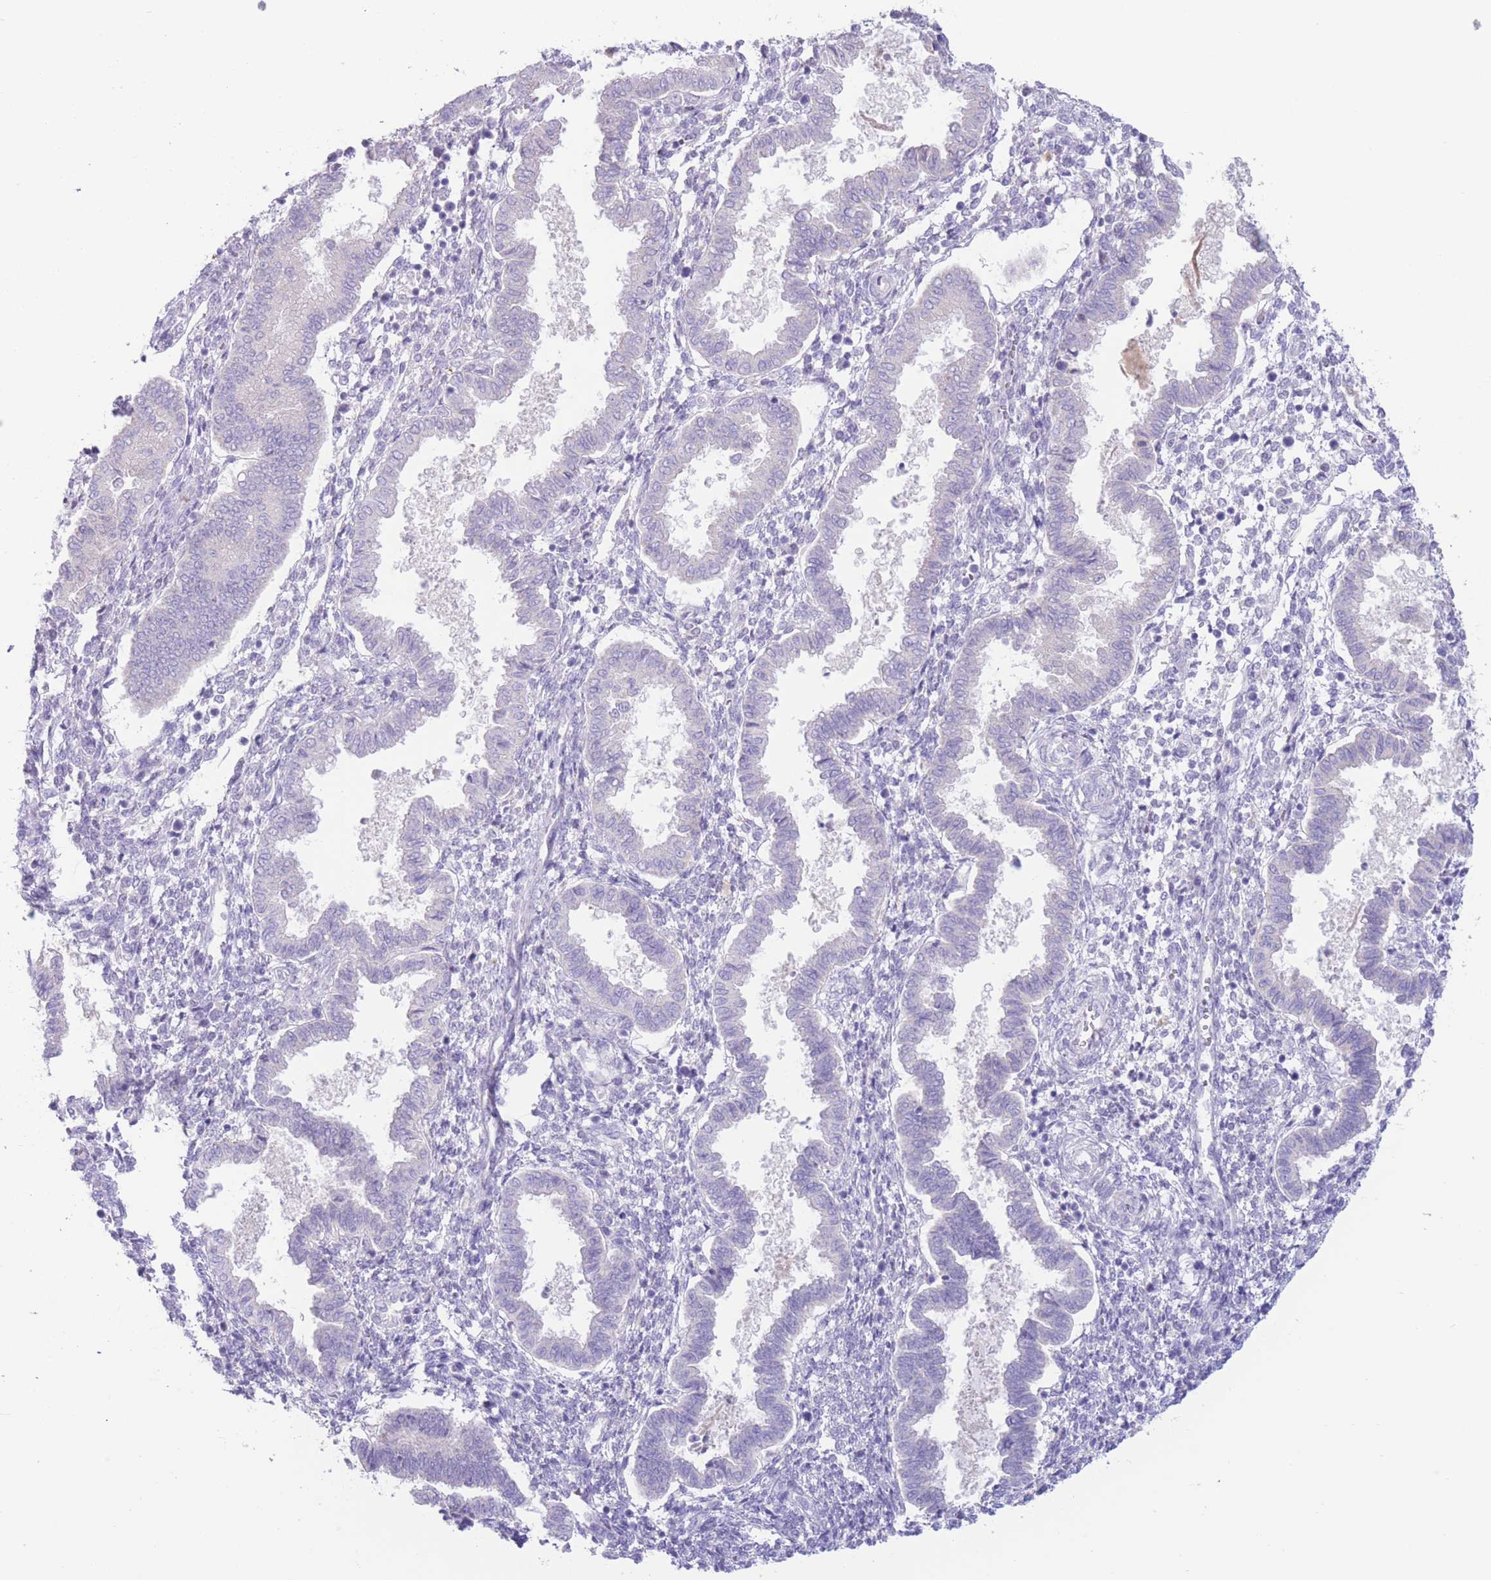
{"staining": {"intensity": "negative", "quantity": "none", "location": "none"}, "tissue": "endometrium", "cell_type": "Cells in endometrial stroma", "image_type": "normal", "snomed": [{"axis": "morphology", "description": "Normal tissue, NOS"}, {"axis": "topography", "description": "Endometrium"}], "caption": "Endometrium was stained to show a protein in brown. There is no significant staining in cells in endometrial stroma. (Stains: DAB immunohistochemistry (IHC) with hematoxylin counter stain, Microscopy: brightfield microscopy at high magnification).", "gene": "FAH", "patient": {"sex": "female", "age": 24}}